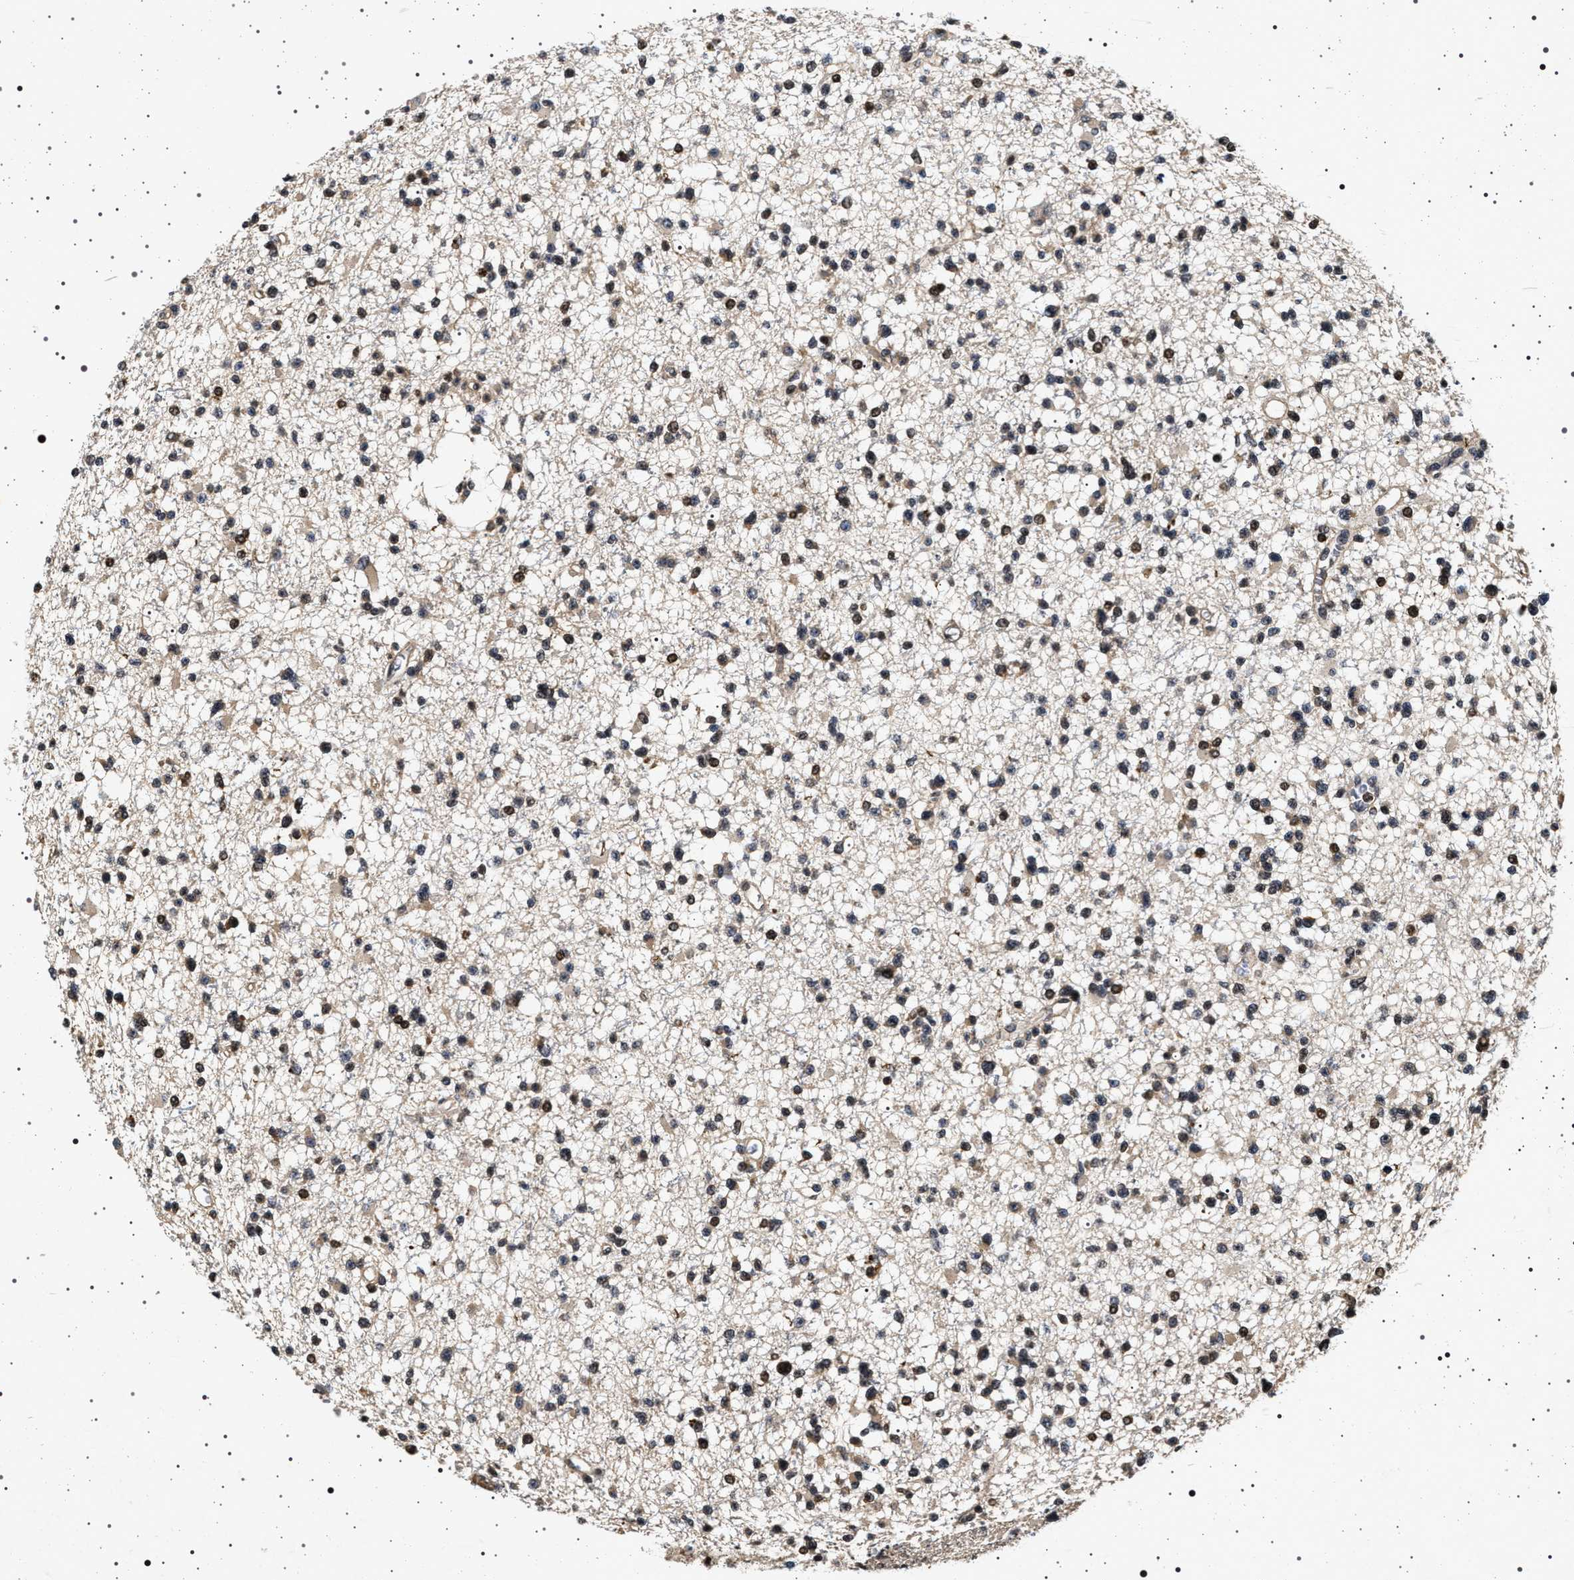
{"staining": {"intensity": "moderate", "quantity": "25%-75%", "location": "nuclear"}, "tissue": "glioma", "cell_type": "Tumor cells", "image_type": "cancer", "snomed": [{"axis": "morphology", "description": "Glioma, malignant, Low grade"}, {"axis": "topography", "description": "Brain"}], "caption": "DAB (3,3'-diaminobenzidine) immunohistochemical staining of malignant low-grade glioma displays moderate nuclear protein staining in about 25%-75% of tumor cells.", "gene": "CDKN1B", "patient": {"sex": "female", "age": 22}}